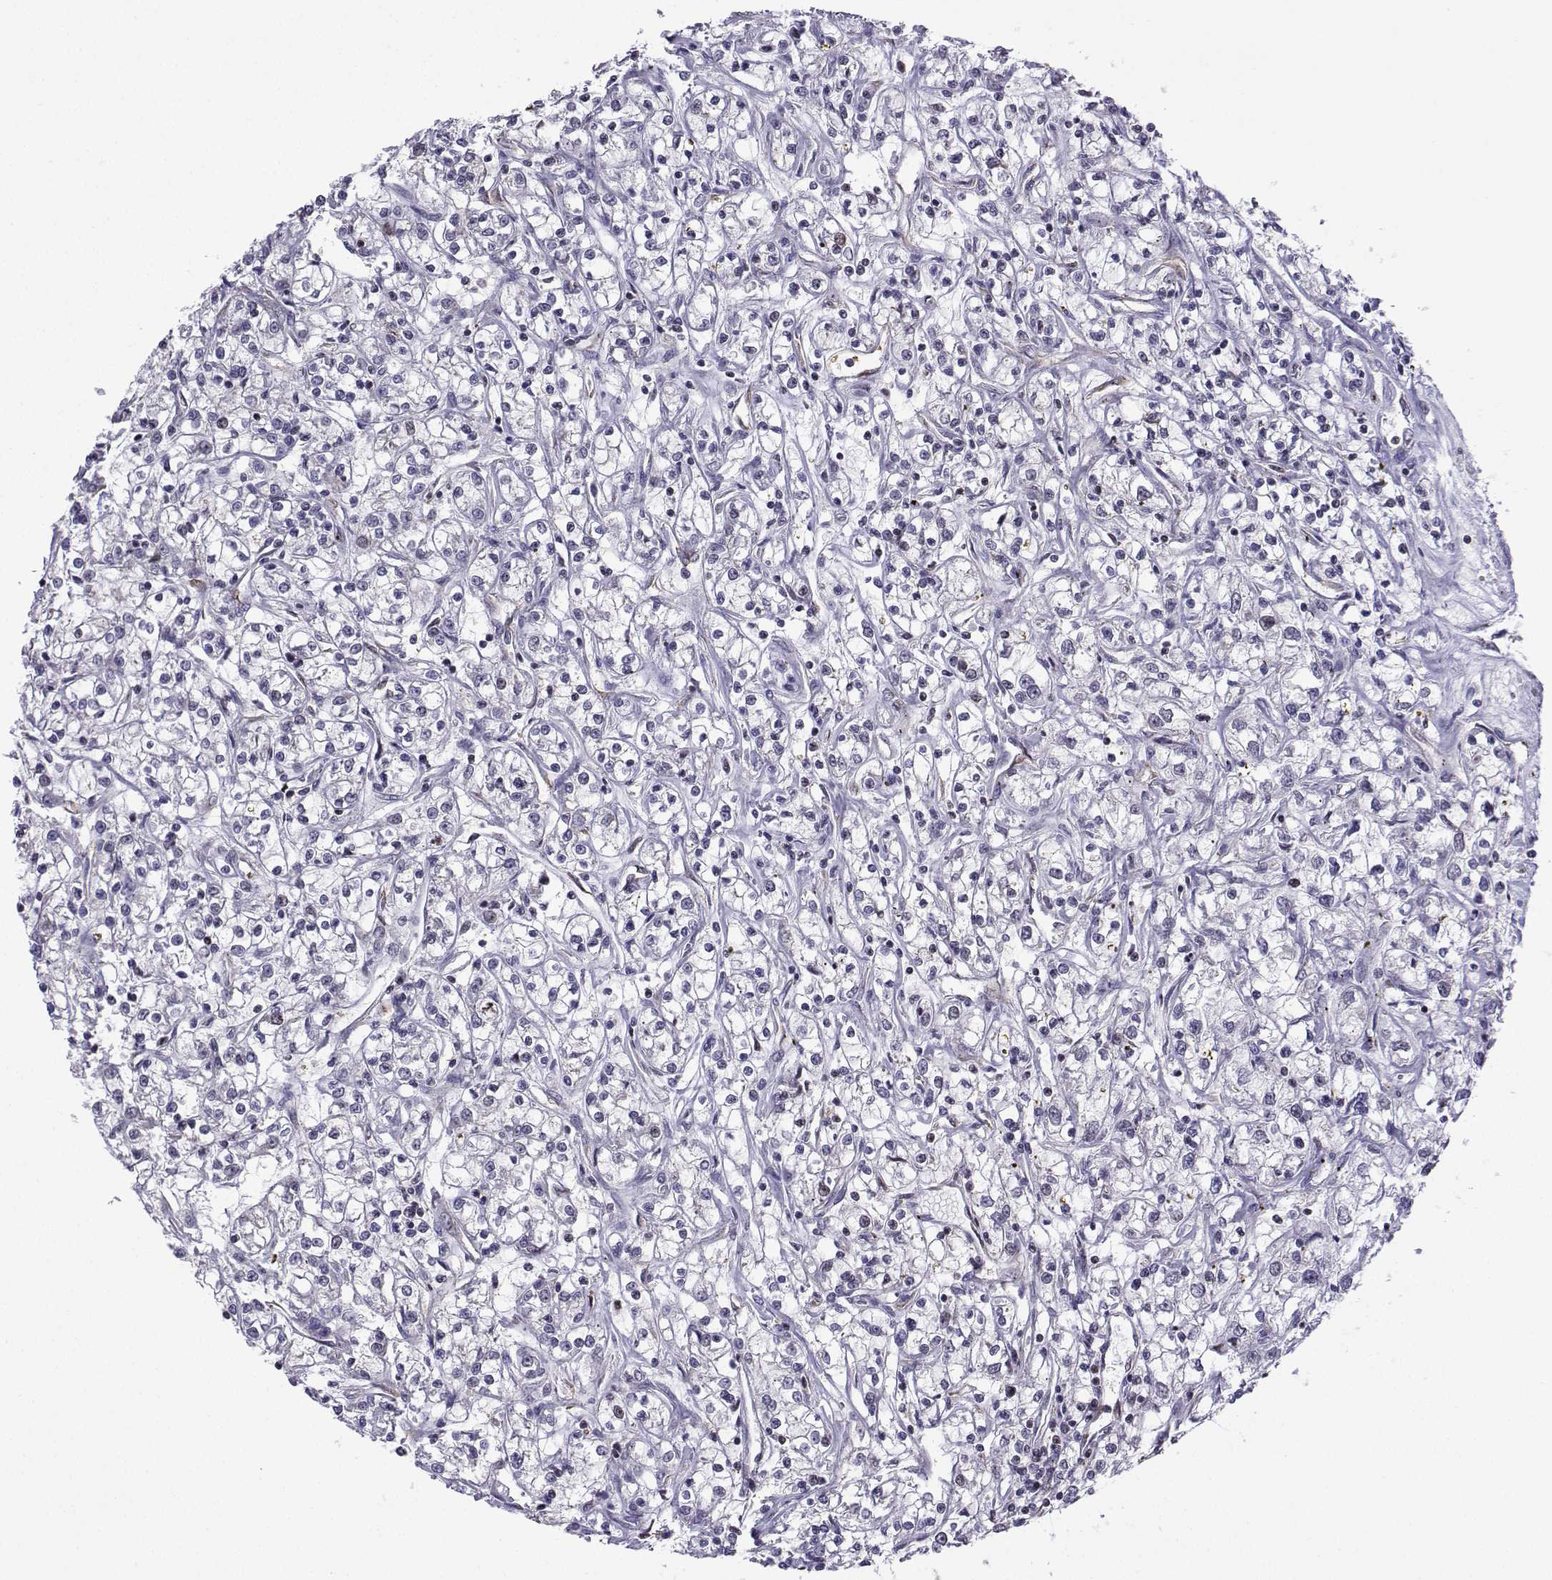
{"staining": {"intensity": "negative", "quantity": "none", "location": "none"}, "tissue": "renal cancer", "cell_type": "Tumor cells", "image_type": "cancer", "snomed": [{"axis": "morphology", "description": "Adenocarcinoma, NOS"}, {"axis": "topography", "description": "Kidney"}], "caption": "An immunohistochemistry micrograph of adenocarcinoma (renal) is shown. There is no staining in tumor cells of adenocarcinoma (renal). (Immunohistochemistry (ihc), brightfield microscopy, high magnification).", "gene": "INCENP", "patient": {"sex": "female", "age": 59}}